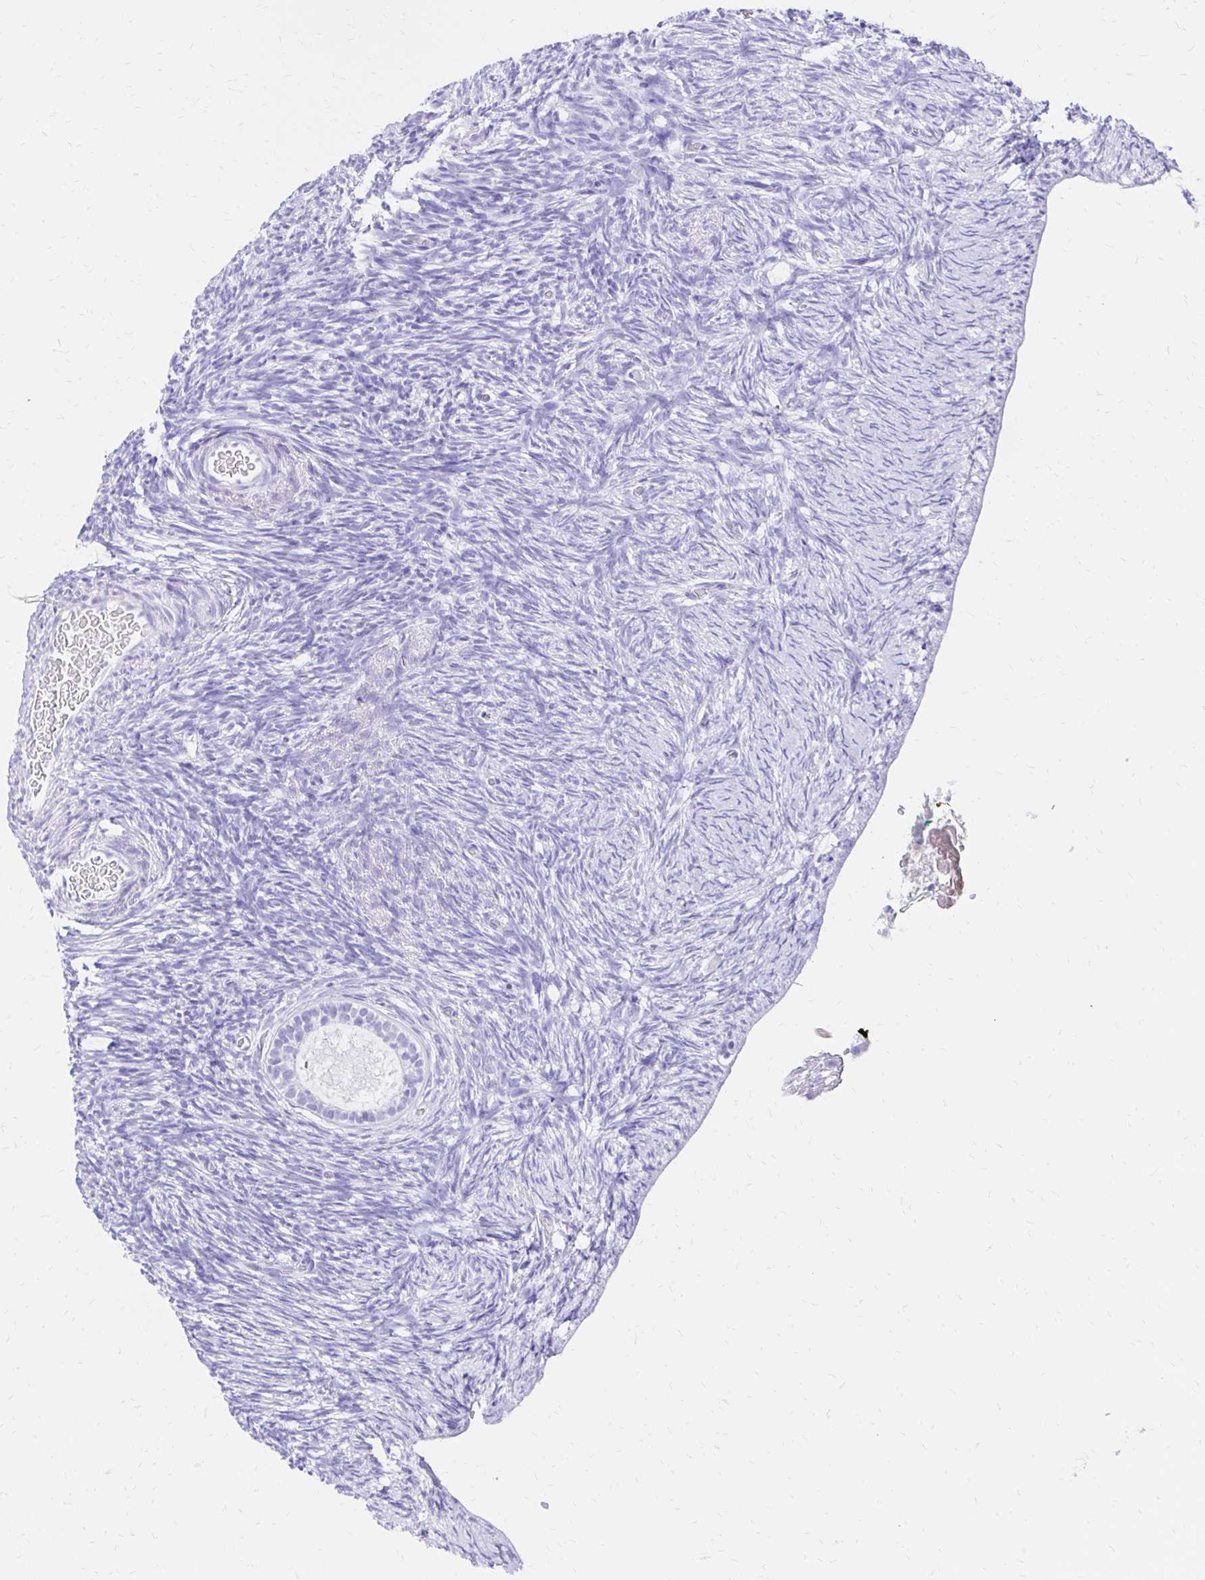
{"staining": {"intensity": "negative", "quantity": "none", "location": "none"}, "tissue": "ovary", "cell_type": "Follicle cells", "image_type": "normal", "snomed": [{"axis": "morphology", "description": "Normal tissue, NOS"}, {"axis": "topography", "description": "Ovary"}], "caption": "Photomicrograph shows no protein expression in follicle cells of normal ovary.", "gene": "S100G", "patient": {"sex": "female", "age": 39}}